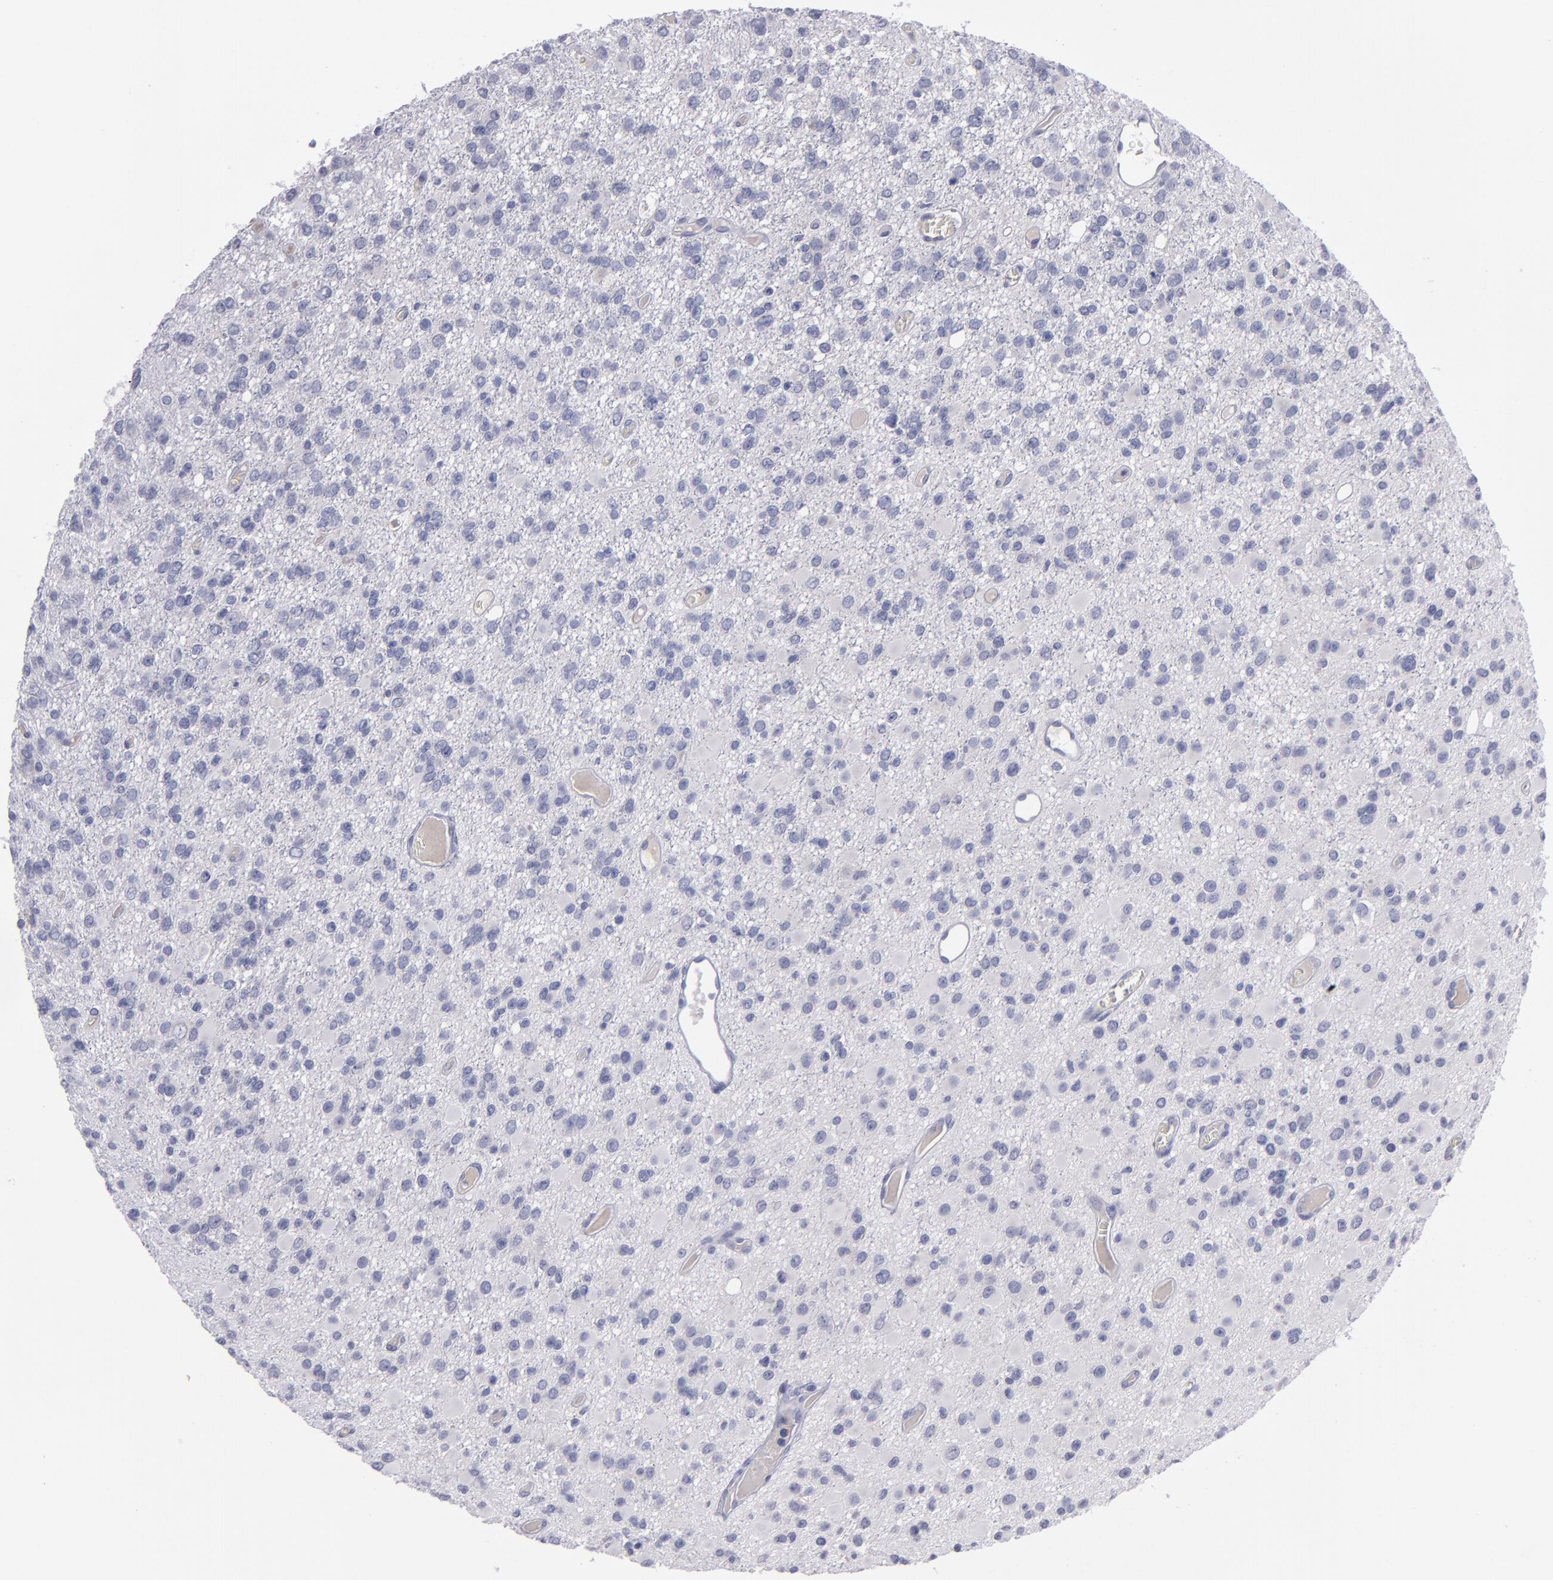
{"staining": {"intensity": "negative", "quantity": "none", "location": "none"}, "tissue": "glioma", "cell_type": "Tumor cells", "image_type": "cancer", "snomed": [{"axis": "morphology", "description": "Glioma, malignant, Low grade"}, {"axis": "topography", "description": "Brain"}], "caption": "Immunohistochemical staining of human glioma displays no significant expression in tumor cells.", "gene": "CDH3", "patient": {"sex": "male", "age": 42}}